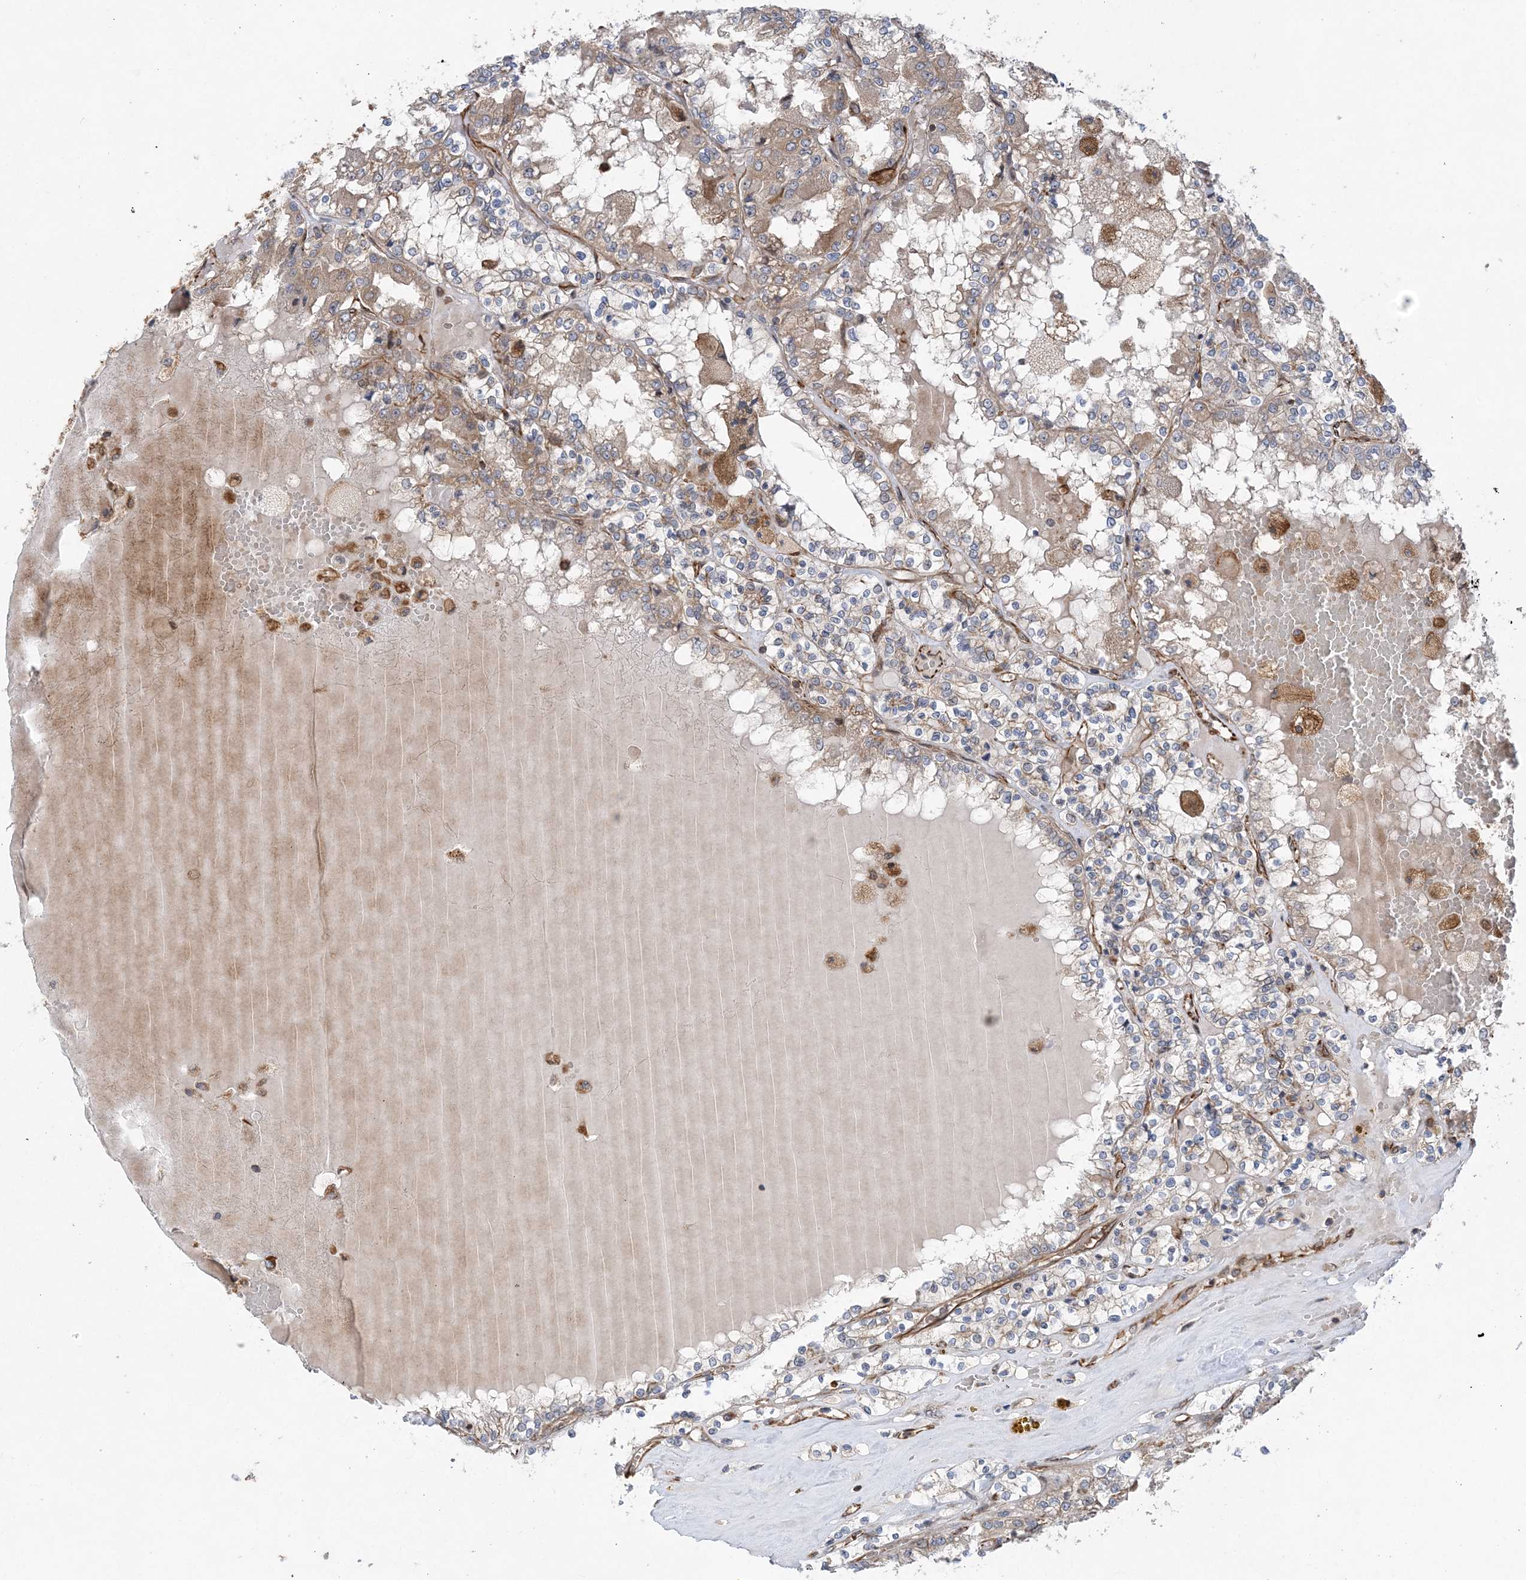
{"staining": {"intensity": "weak", "quantity": "25%-75%", "location": "cytoplasmic/membranous"}, "tissue": "renal cancer", "cell_type": "Tumor cells", "image_type": "cancer", "snomed": [{"axis": "morphology", "description": "Adenocarcinoma, NOS"}, {"axis": "topography", "description": "Kidney"}], "caption": "High-magnification brightfield microscopy of adenocarcinoma (renal) stained with DAB (brown) and counterstained with hematoxylin (blue). tumor cells exhibit weak cytoplasmic/membranous staining is present in about25%-75% of cells.", "gene": "FAM114A2", "patient": {"sex": "female", "age": 56}}